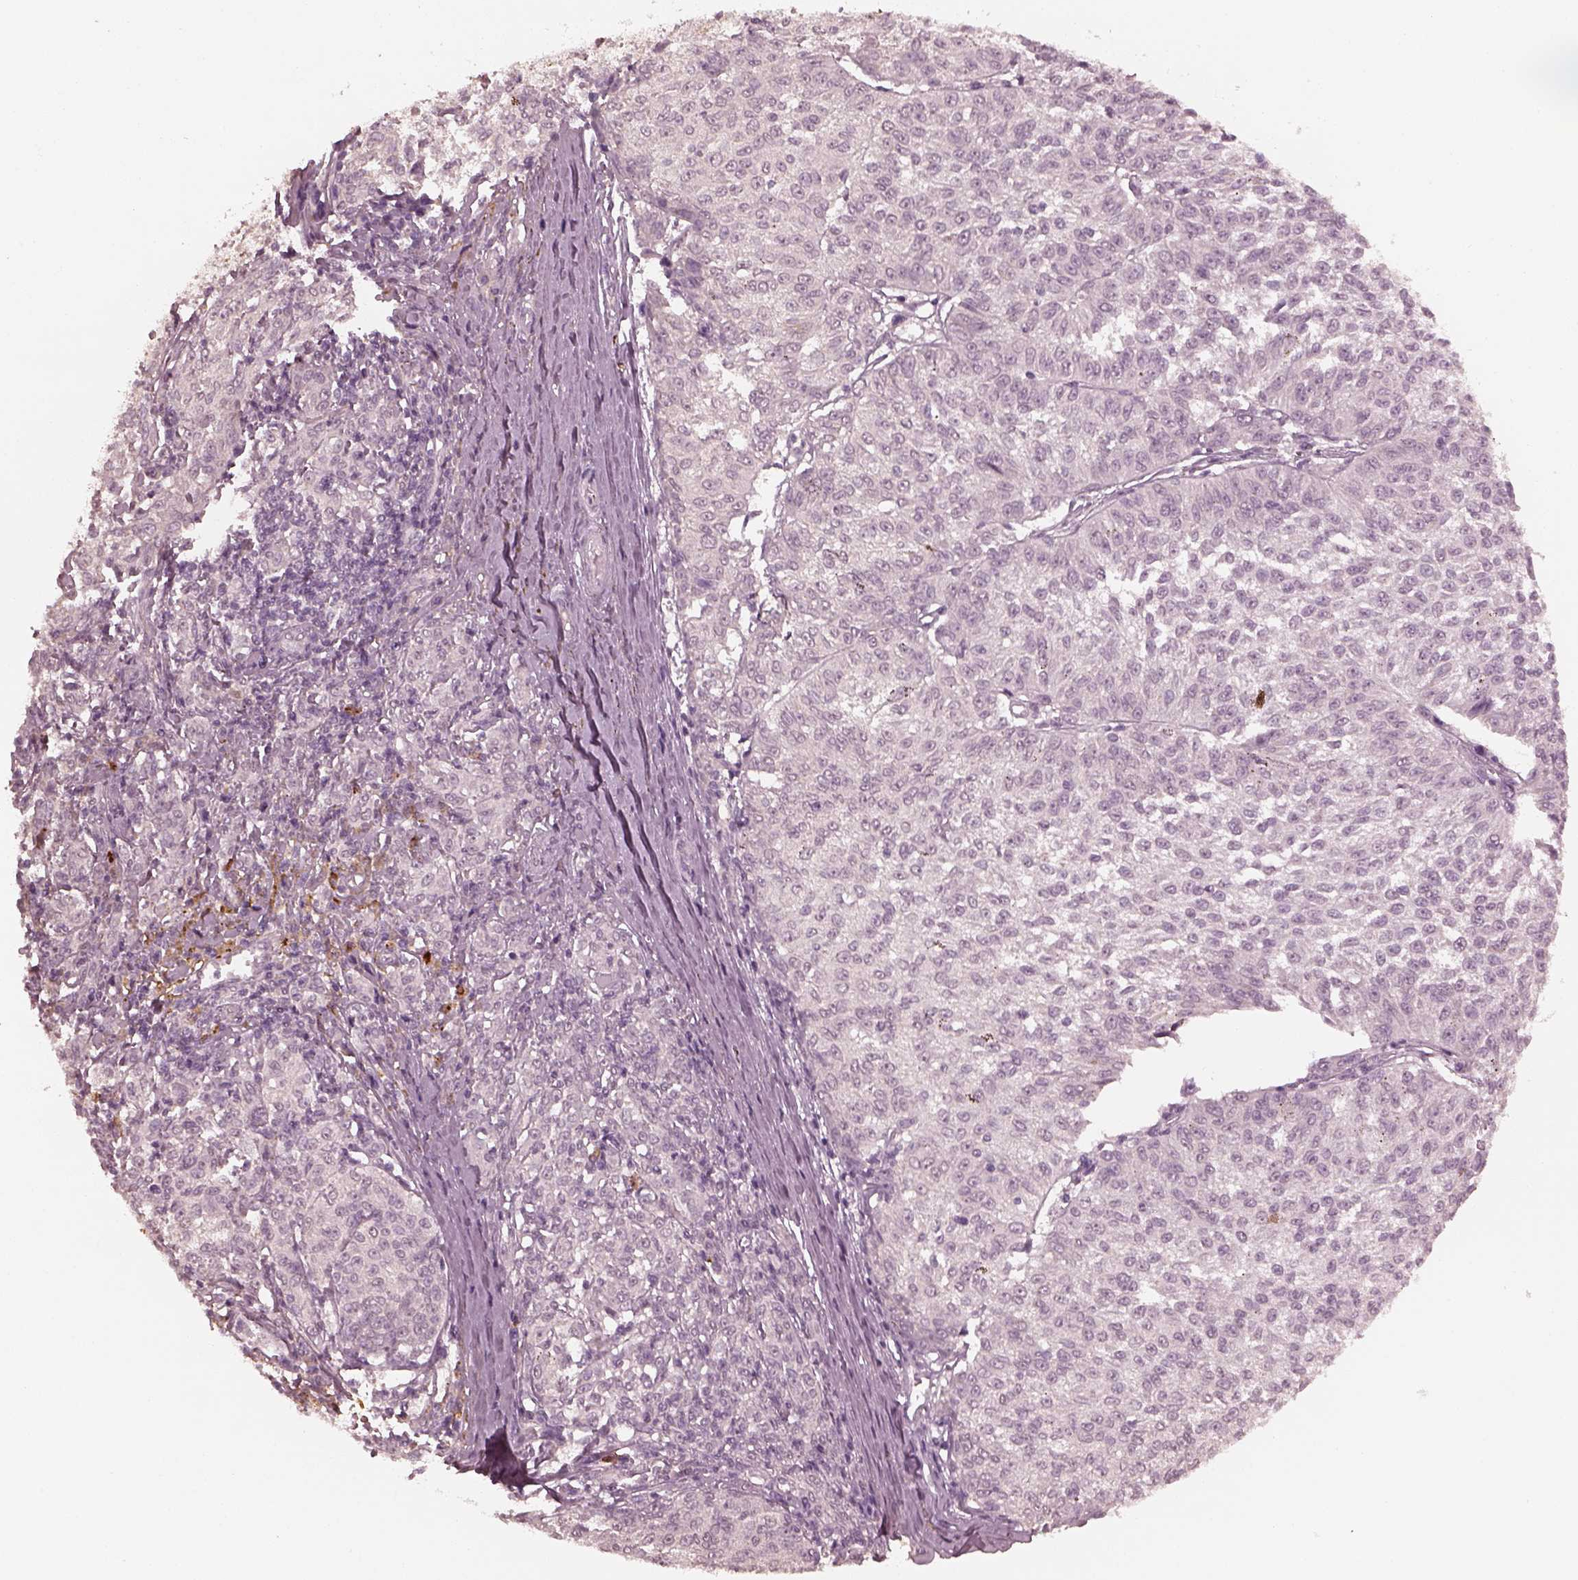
{"staining": {"intensity": "negative", "quantity": "none", "location": "none"}, "tissue": "melanoma", "cell_type": "Tumor cells", "image_type": "cancer", "snomed": [{"axis": "morphology", "description": "Malignant melanoma, NOS"}, {"axis": "topography", "description": "Skin"}], "caption": "The image demonstrates no staining of tumor cells in malignant melanoma. (Stains: DAB (3,3'-diaminobenzidine) immunohistochemistry (IHC) with hematoxylin counter stain, Microscopy: brightfield microscopy at high magnification).", "gene": "KRT79", "patient": {"sex": "female", "age": 72}}